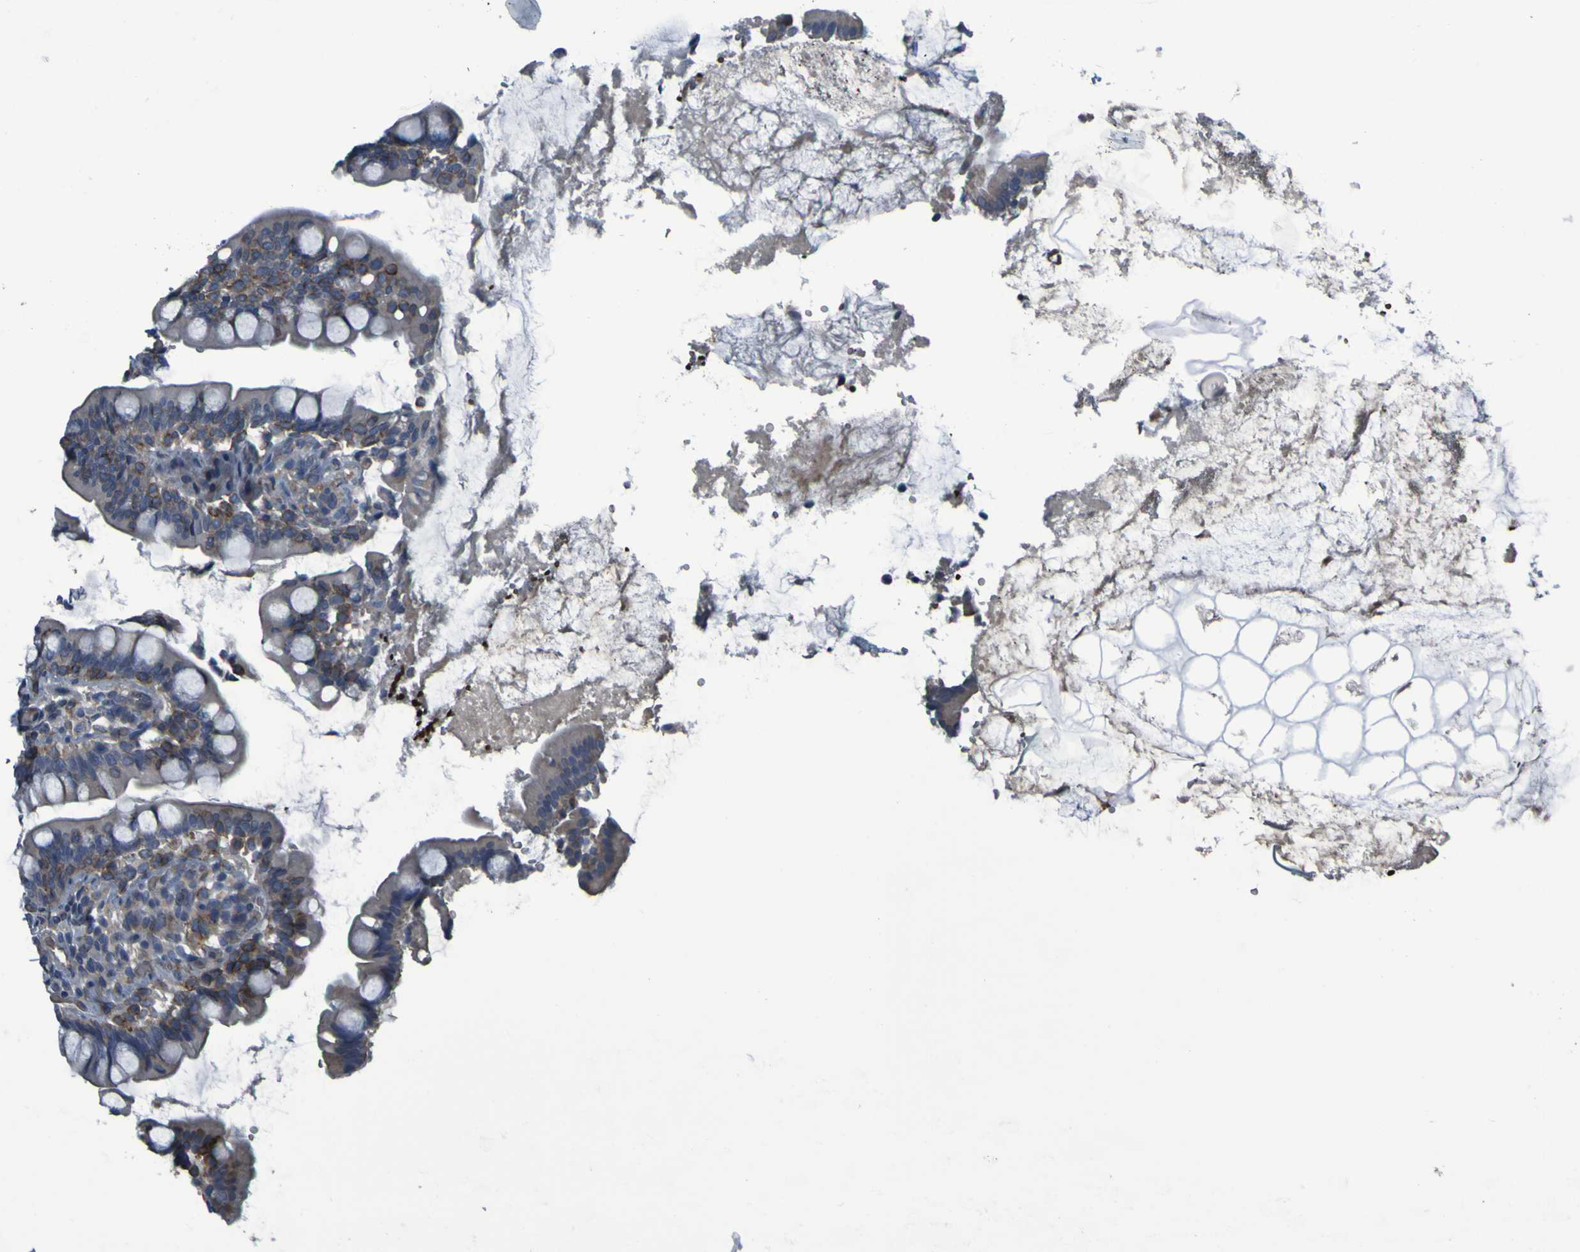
{"staining": {"intensity": "weak", "quantity": "<25%", "location": "cytoplasmic/membranous"}, "tissue": "small intestine", "cell_type": "Glandular cells", "image_type": "normal", "snomed": [{"axis": "morphology", "description": "Normal tissue, NOS"}, {"axis": "topography", "description": "Small intestine"}], "caption": "Protein analysis of benign small intestine displays no significant positivity in glandular cells. Brightfield microscopy of immunohistochemistry (IHC) stained with DAB (3,3'-diaminobenzidine) (brown) and hematoxylin (blue), captured at high magnification.", "gene": "GRAMD1A", "patient": {"sex": "female", "age": 56}}